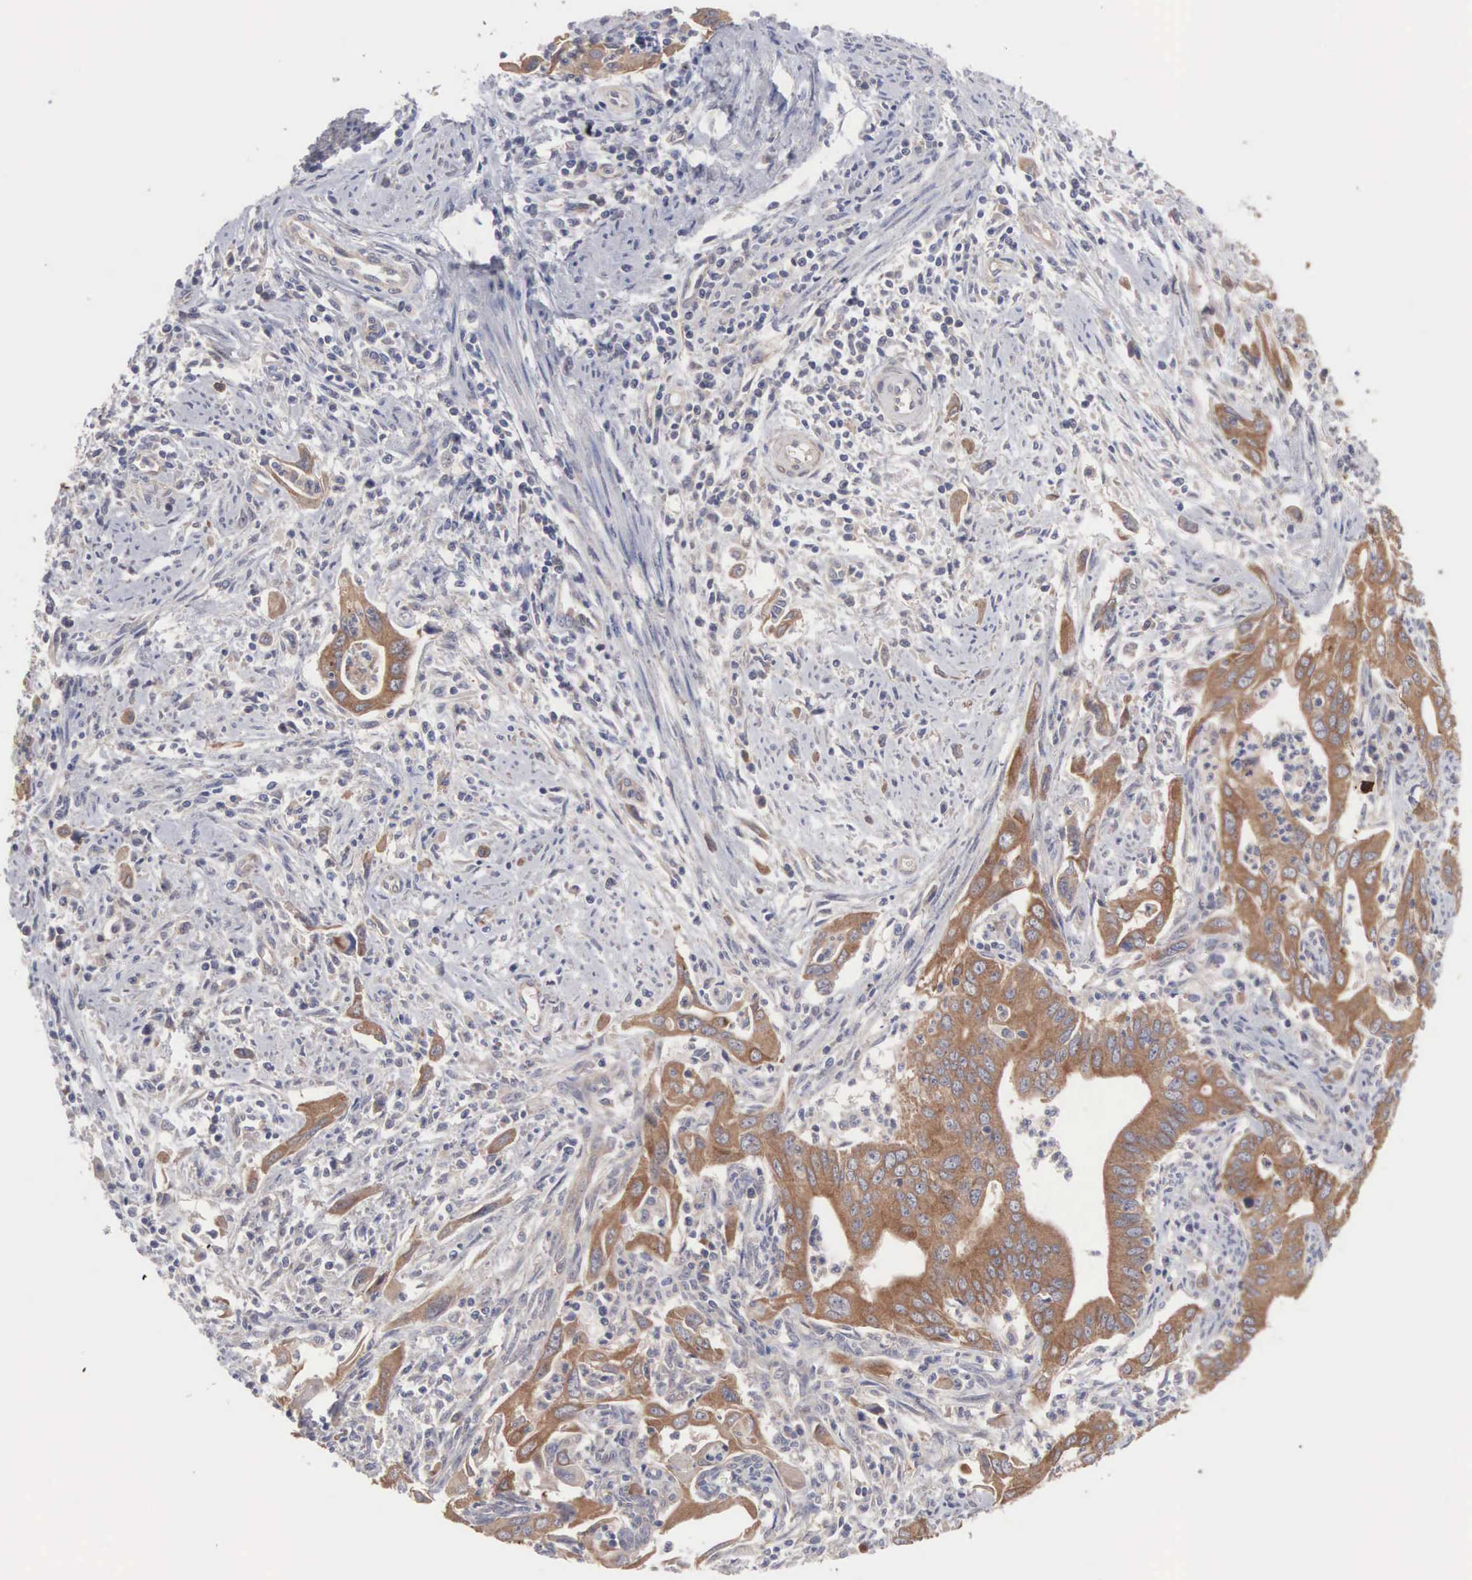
{"staining": {"intensity": "moderate", "quantity": ">75%", "location": "cytoplasmic/membranous"}, "tissue": "cervical cancer", "cell_type": "Tumor cells", "image_type": "cancer", "snomed": [{"axis": "morphology", "description": "Normal tissue, NOS"}, {"axis": "morphology", "description": "Adenocarcinoma, NOS"}, {"axis": "topography", "description": "Cervix"}], "caption": "Cervical cancer (adenocarcinoma) stained with a protein marker displays moderate staining in tumor cells.", "gene": "INF2", "patient": {"sex": "female", "age": 34}}